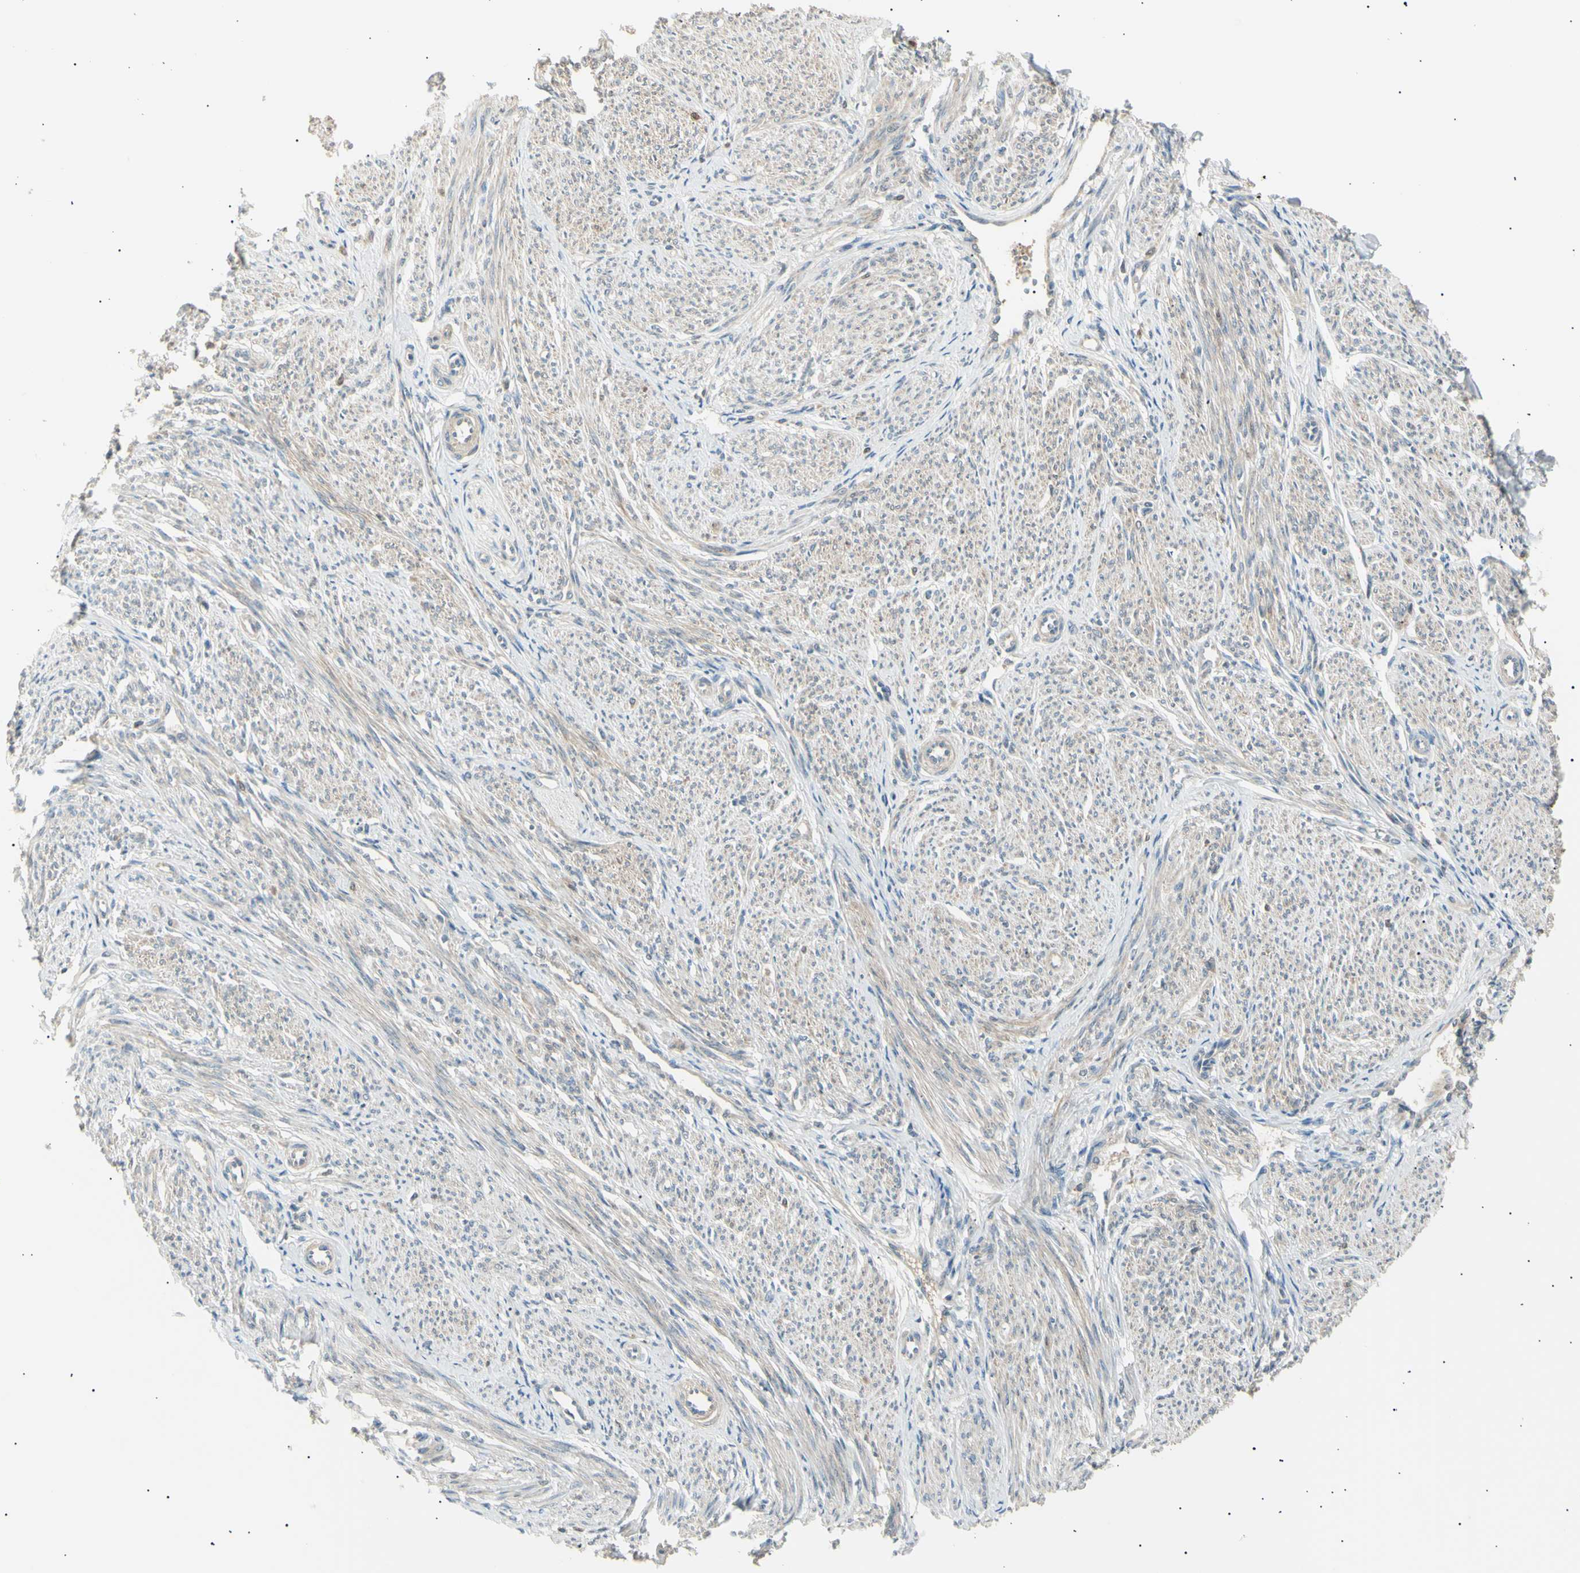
{"staining": {"intensity": "moderate", "quantity": "25%-75%", "location": "cytoplasmic/membranous"}, "tissue": "smooth muscle", "cell_type": "Smooth muscle cells", "image_type": "normal", "snomed": [{"axis": "morphology", "description": "Normal tissue, NOS"}, {"axis": "topography", "description": "Smooth muscle"}], "caption": "Smooth muscle stained with DAB immunohistochemistry (IHC) reveals medium levels of moderate cytoplasmic/membranous staining in approximately 25%-75% of smooth muscle cells.", "gene": "LHPP", "patient": {"sex": "female", "age": 65}}